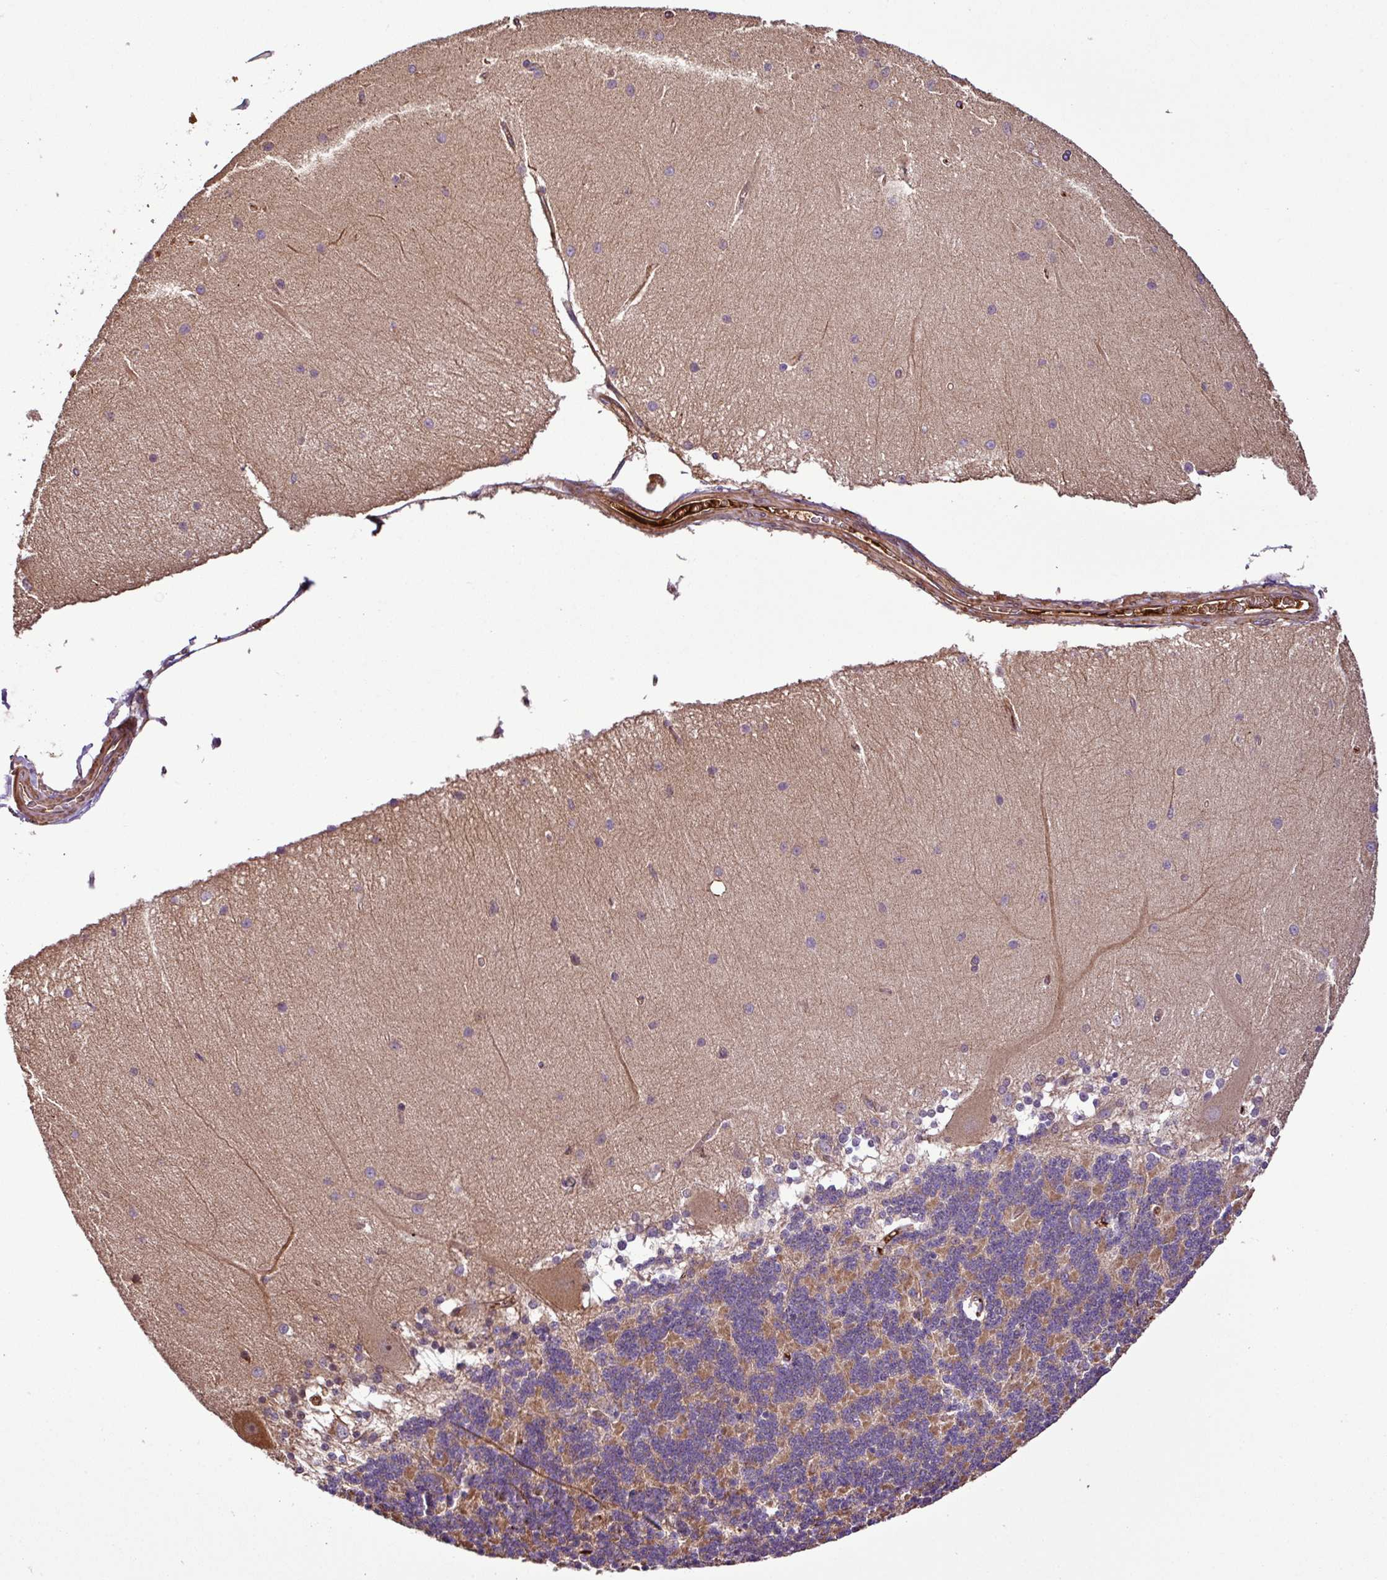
{"staining": {"intensity": "moderate", "quantity": "<25%", "location": "cytoplasmic/membranous"}, "tissue": "cerebellum", "cell_type": "Cells in granular layer", "image_type": "normal", "snomed": [{"axis": "morphology", "description": "Normal tissue, NOS"}, {"axis": "topography", "description": "Cerebellum"}], "caption": "An immunohistochemistry (IHC) histopathology image of benign tissue is shown. Protein staining in brown shows moderate cytoplasmic/membranous positivity in cerebellum within cells in granular layer. The staining was performed using DAB (3,3'-diaminobenzidine) to visualize the protein expression in brown, while the nuclei were stained in blue with hematoxylin (Magnification: 20x).", "gene": "ZNF266", "patient": {"sex": "female", "age": 54}}